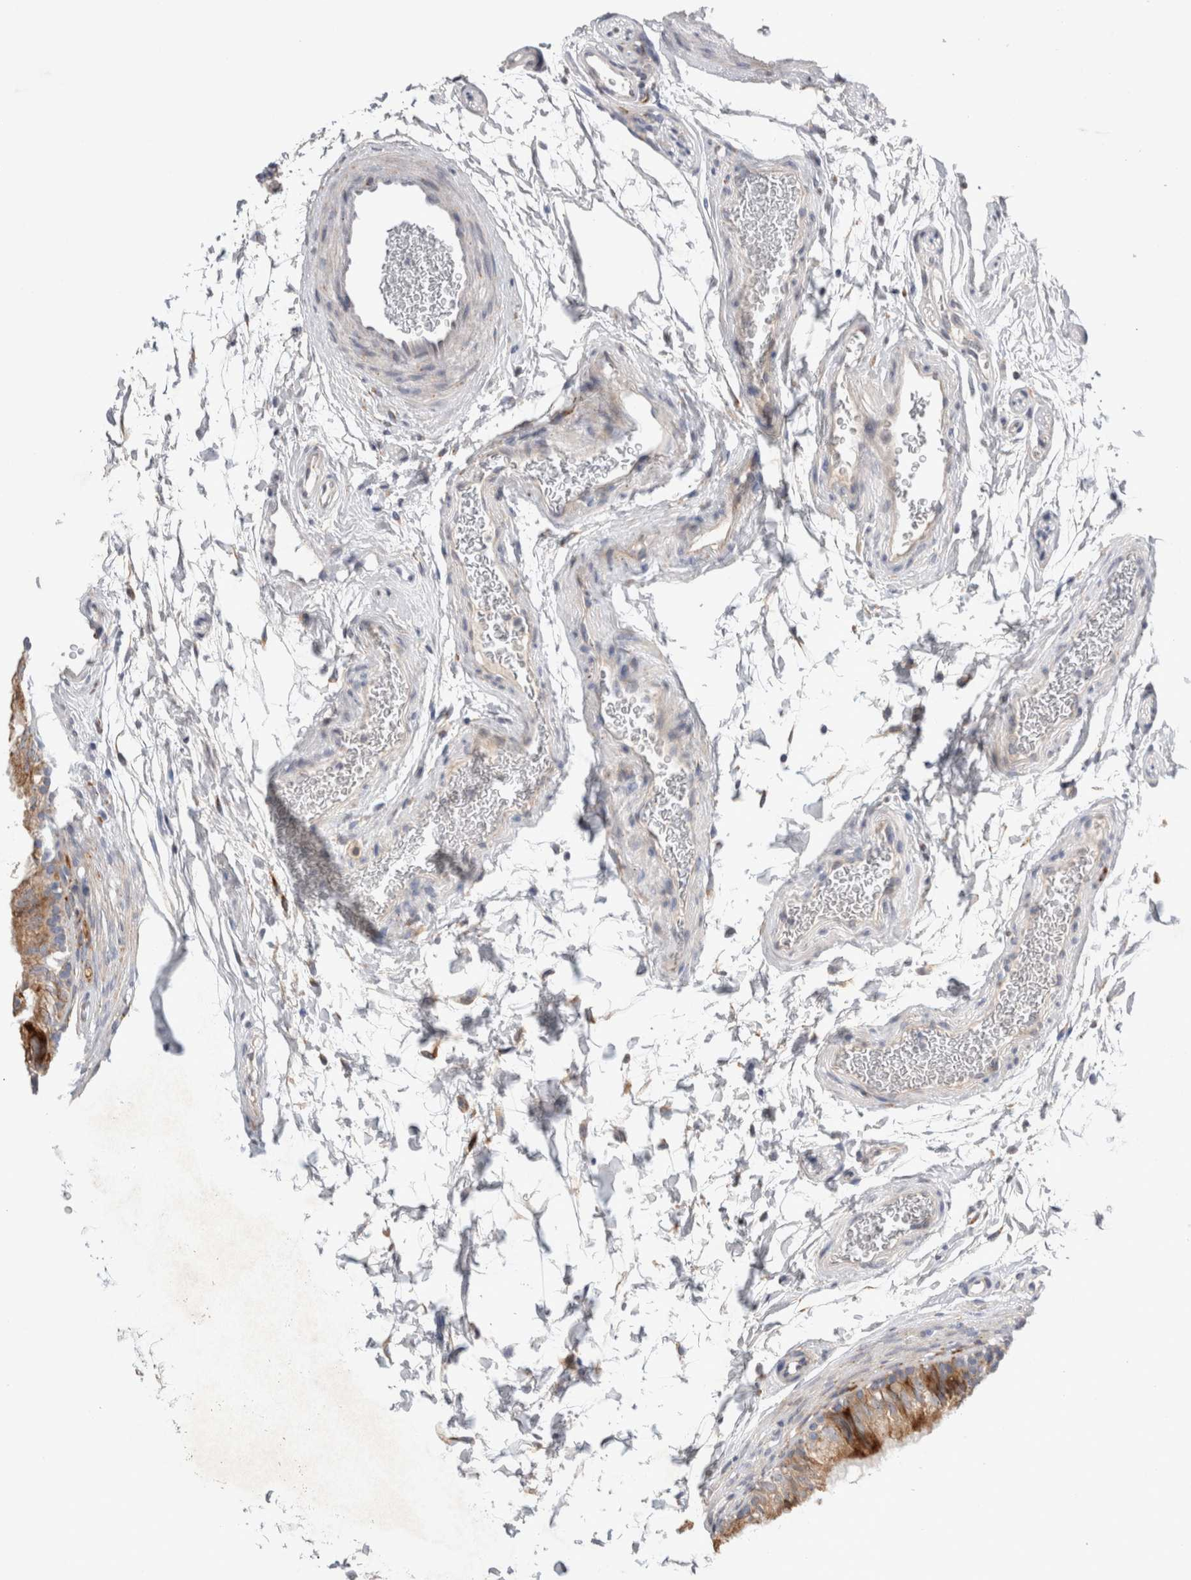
{"staining": {"intensity": "moderate", "quantity": ">75%", "location": "cytoplasmic/membranous"}, "tissue": "epididymis", "cell_type": "Glandular cells", "image_type": "normal", "snomed": [{"axis": "morphology", "description": "Normal tissue, NOS"}, {"axis": "topography", "description": "Epididymis"}], "caption": "Epididymis stained with IHC reveals moderate cytoplasmic/membranous staining in about >75% of glandular cells. (brown staining indicates protein expression, while blue staining denotes nuclei).", "gene": "TRMT9B", "patient": {"sex": "male", "age": 36}}